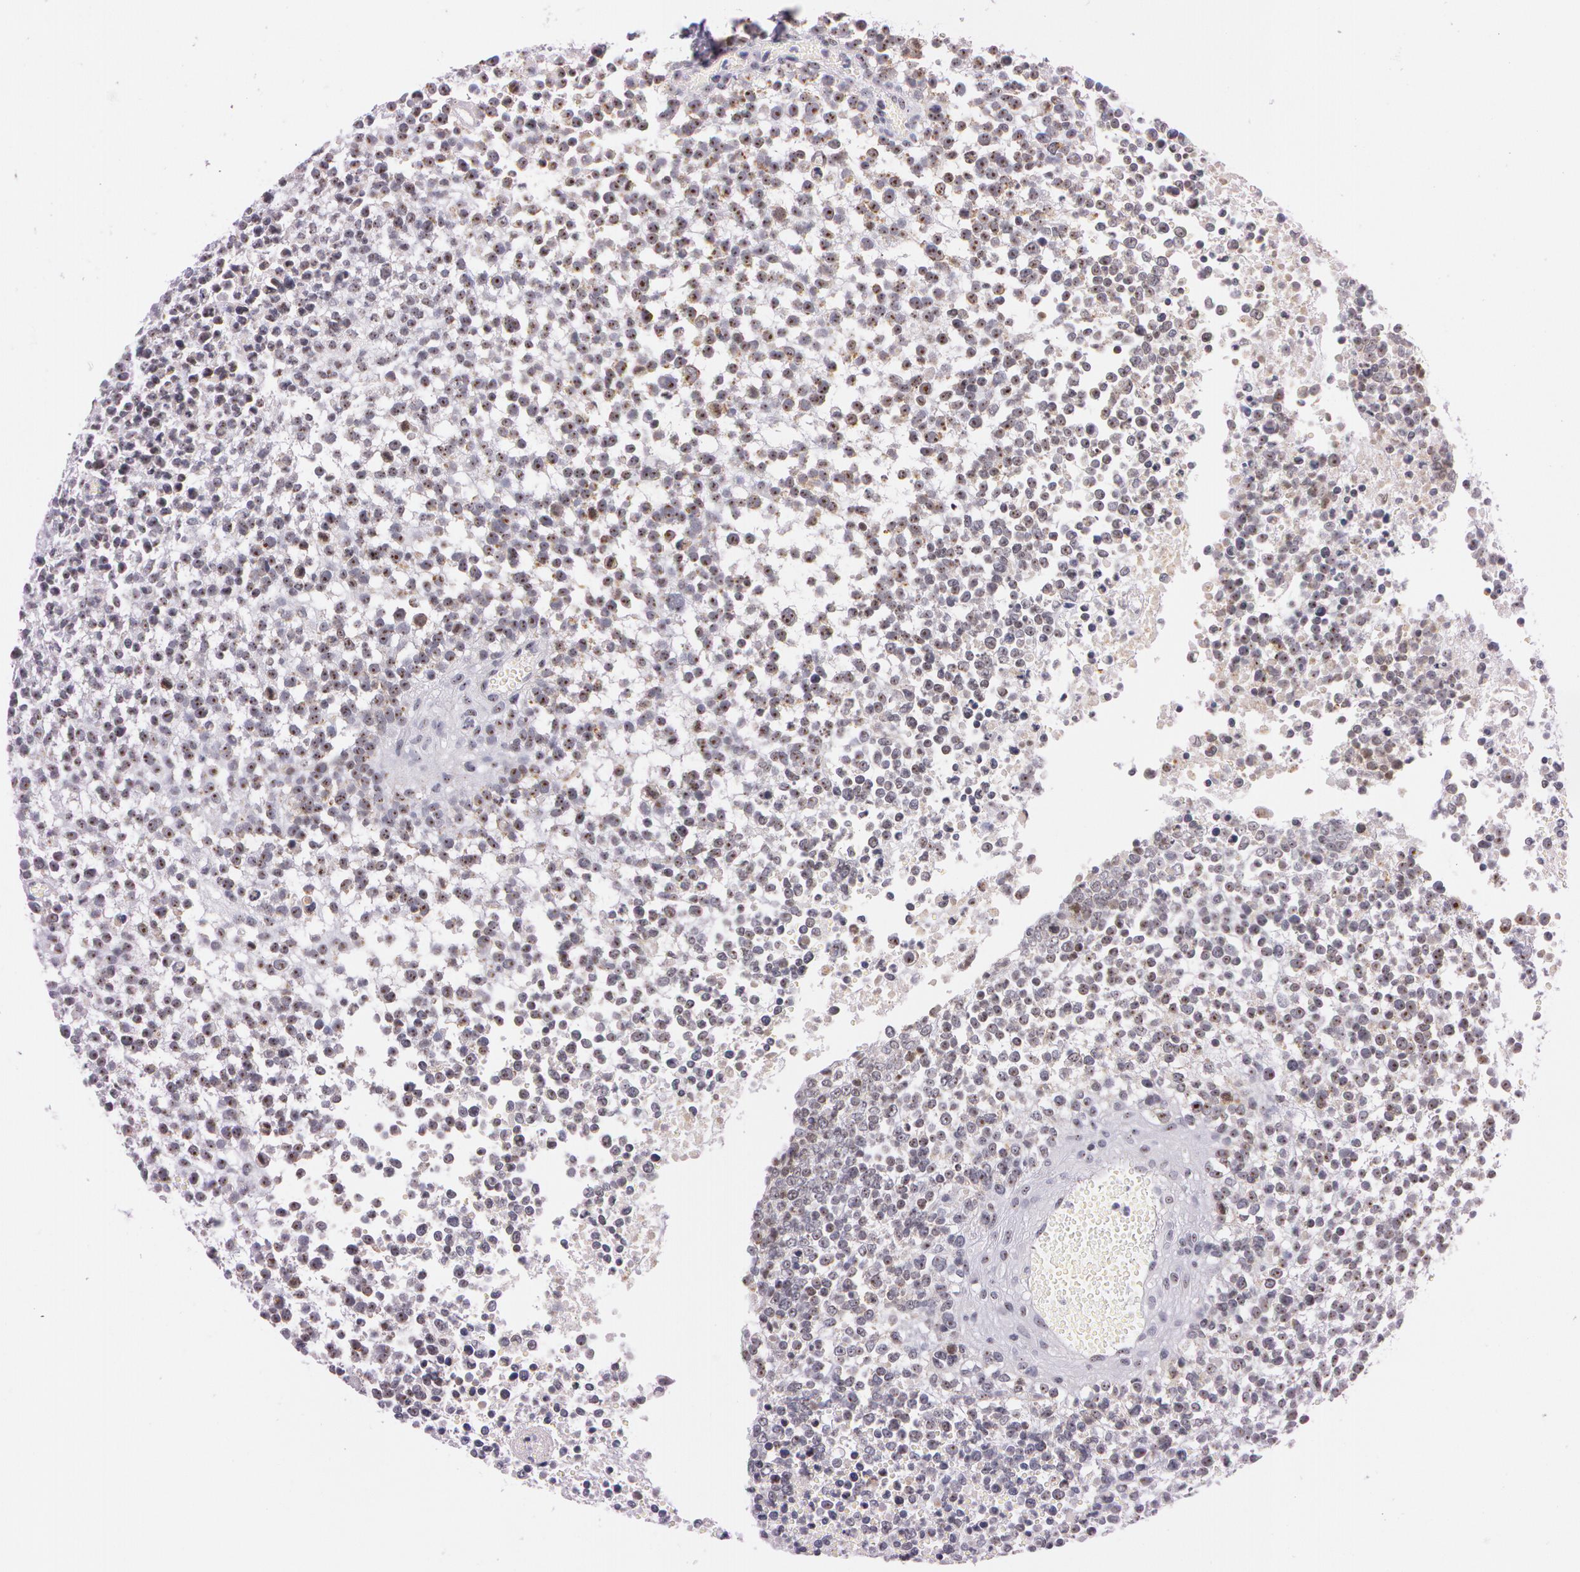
{"staining": {"intensity": "moderate", "quantity": ">75%", "location": "nuclear"}, "tissue": "glioma", "cell_type": "Tumor cells", "image_type": "cancer", "snomed": [{"axis": "morphology", "description": "Glioma, malignant, High grade"}, {"axis": "topography", "description": "Brain"}], "caption": "Protein analysis of glioma tissue displays moderate nuclear expression in approximately >75% of tumor cells.", "gene": "FBL", "patient": {"sex": "male", "age": 66}}